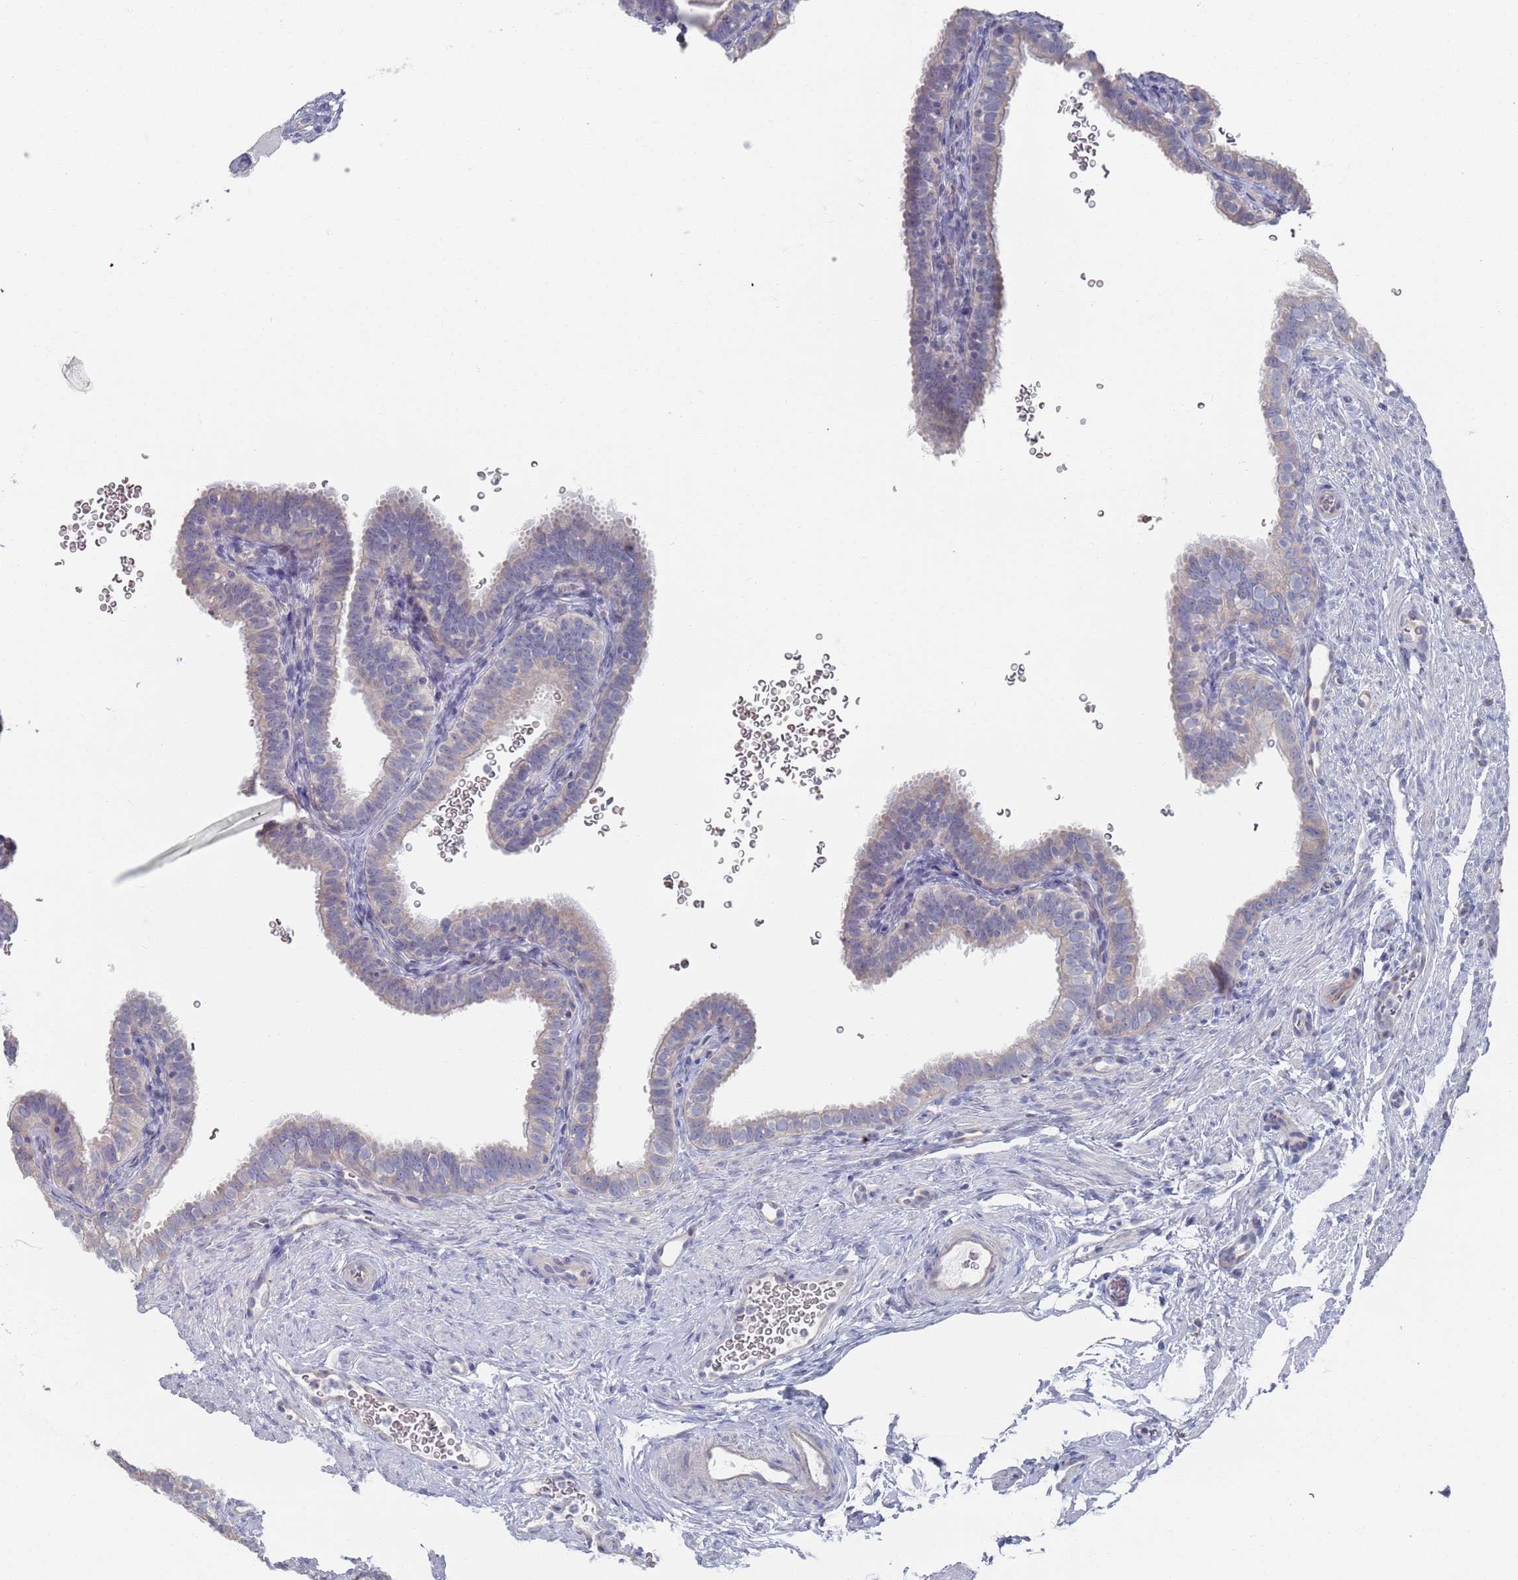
{"staining": {"intensity": "negative", "quantity": "none", "location": "none"}, "tissue": "fallopian tube", "cell_type": "Glandular cells", "image_type": "normal", "snomed": [{"axis": "morphology", "description": "Normal tissue, NOS"}, {"axis": "topography", "description": "Fallopian tube"}], "caption": "IHC histopathology image of unremarkable fallopian tube: fallopian tube stained with DAB (3,3'-diaminobenzidine) demonstrates no significant protein positivity in glandular cells. Nuclei are stained in blue.", "gene": "TMCO3", "patient": {"sex": "female", "age": 41}}